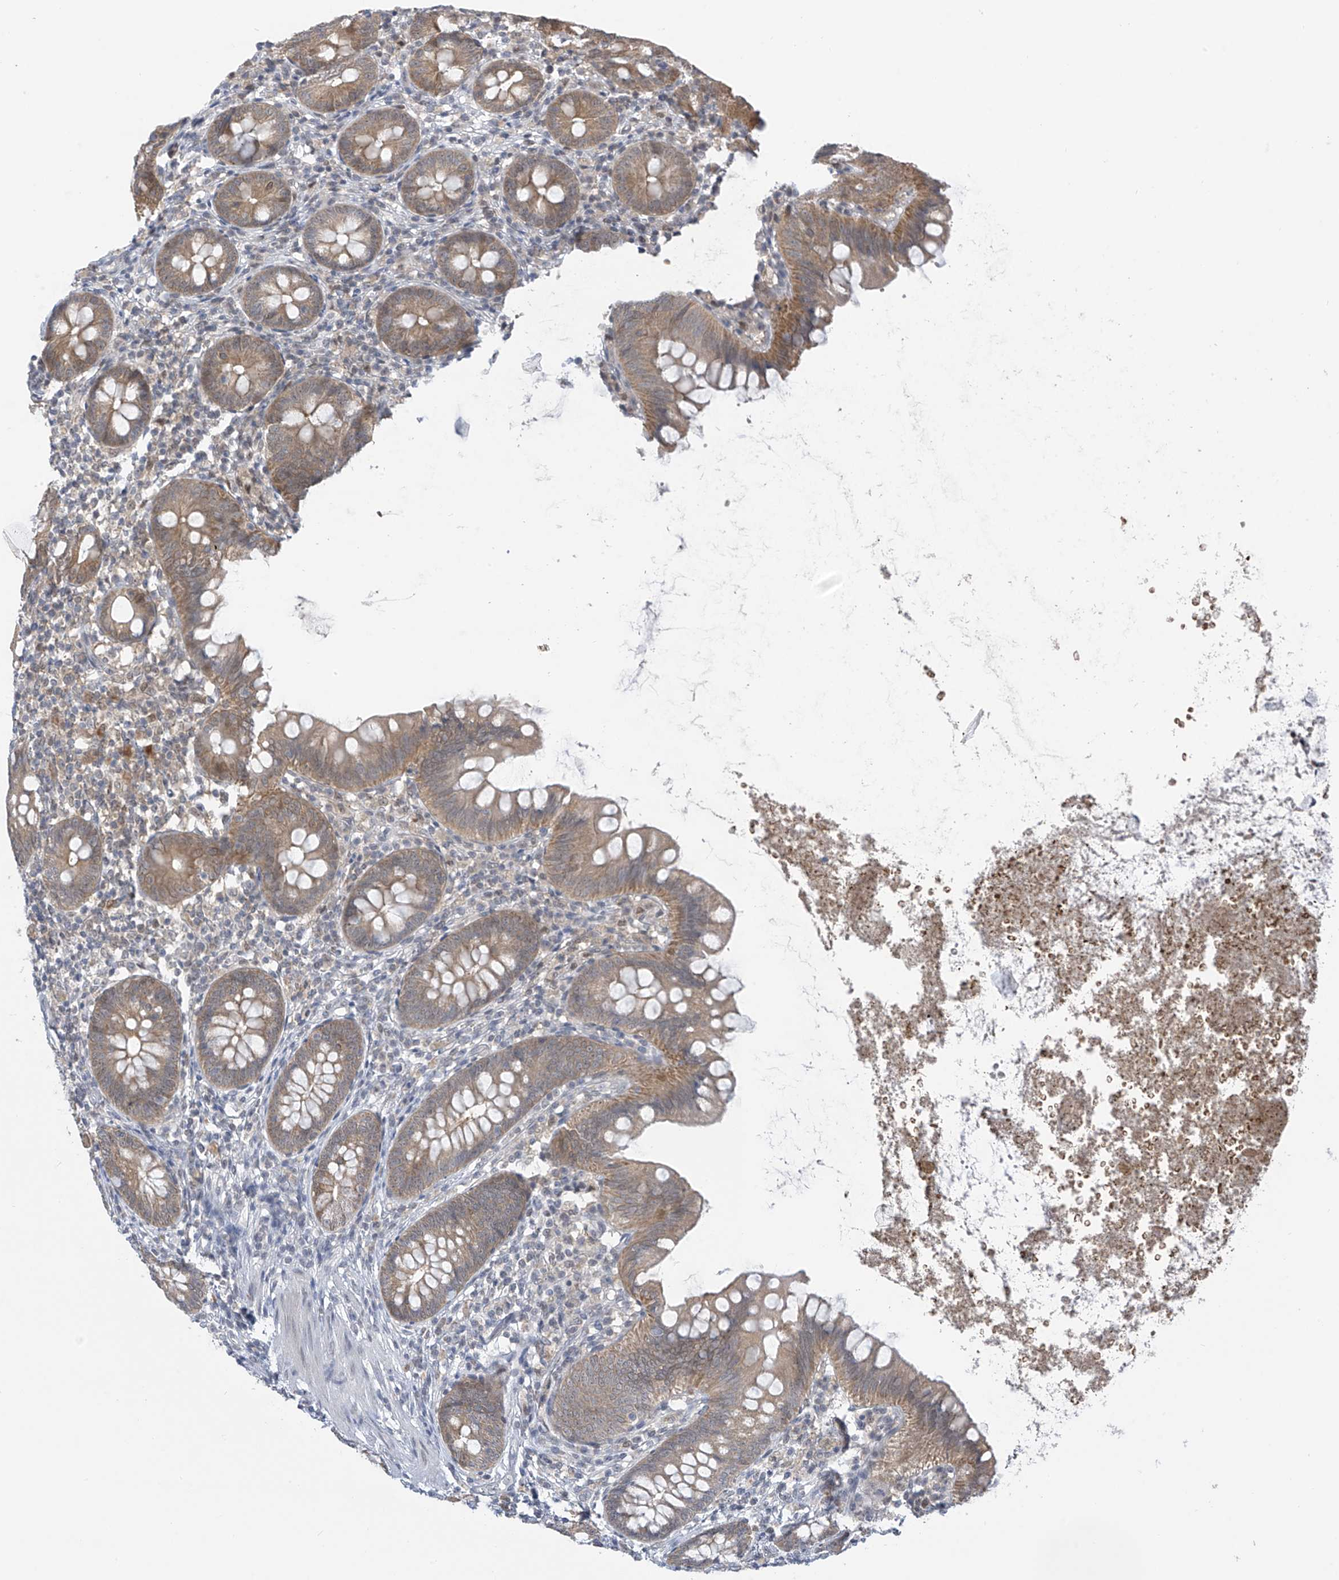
{"staining": {"intensity": "moderate", "quantity": ">75%", "location": "cytoplasmic/membranous"}, "tissue": "appendix", "cell_type": "Glandular cells", "image_type": "normal", "snomed": [{"axis": "morphology", "description": "Normal tissue, NOS"}, {"axis": "topography", "description": "Appendix"}], "caption": "Unremarkable appendix was stained to show a protein in brown. There is medium levels of moderate cytoplasmic/membranous expression in approximately >75% of glandular cells. Using DAB (3,3'-diaminobenzidine) (brown) and hematoxylin (blue) stains, captured at high magnification using brightfield microscopy.", "gene": "APLF", "patient": {"sex": "female", "age": 62}}